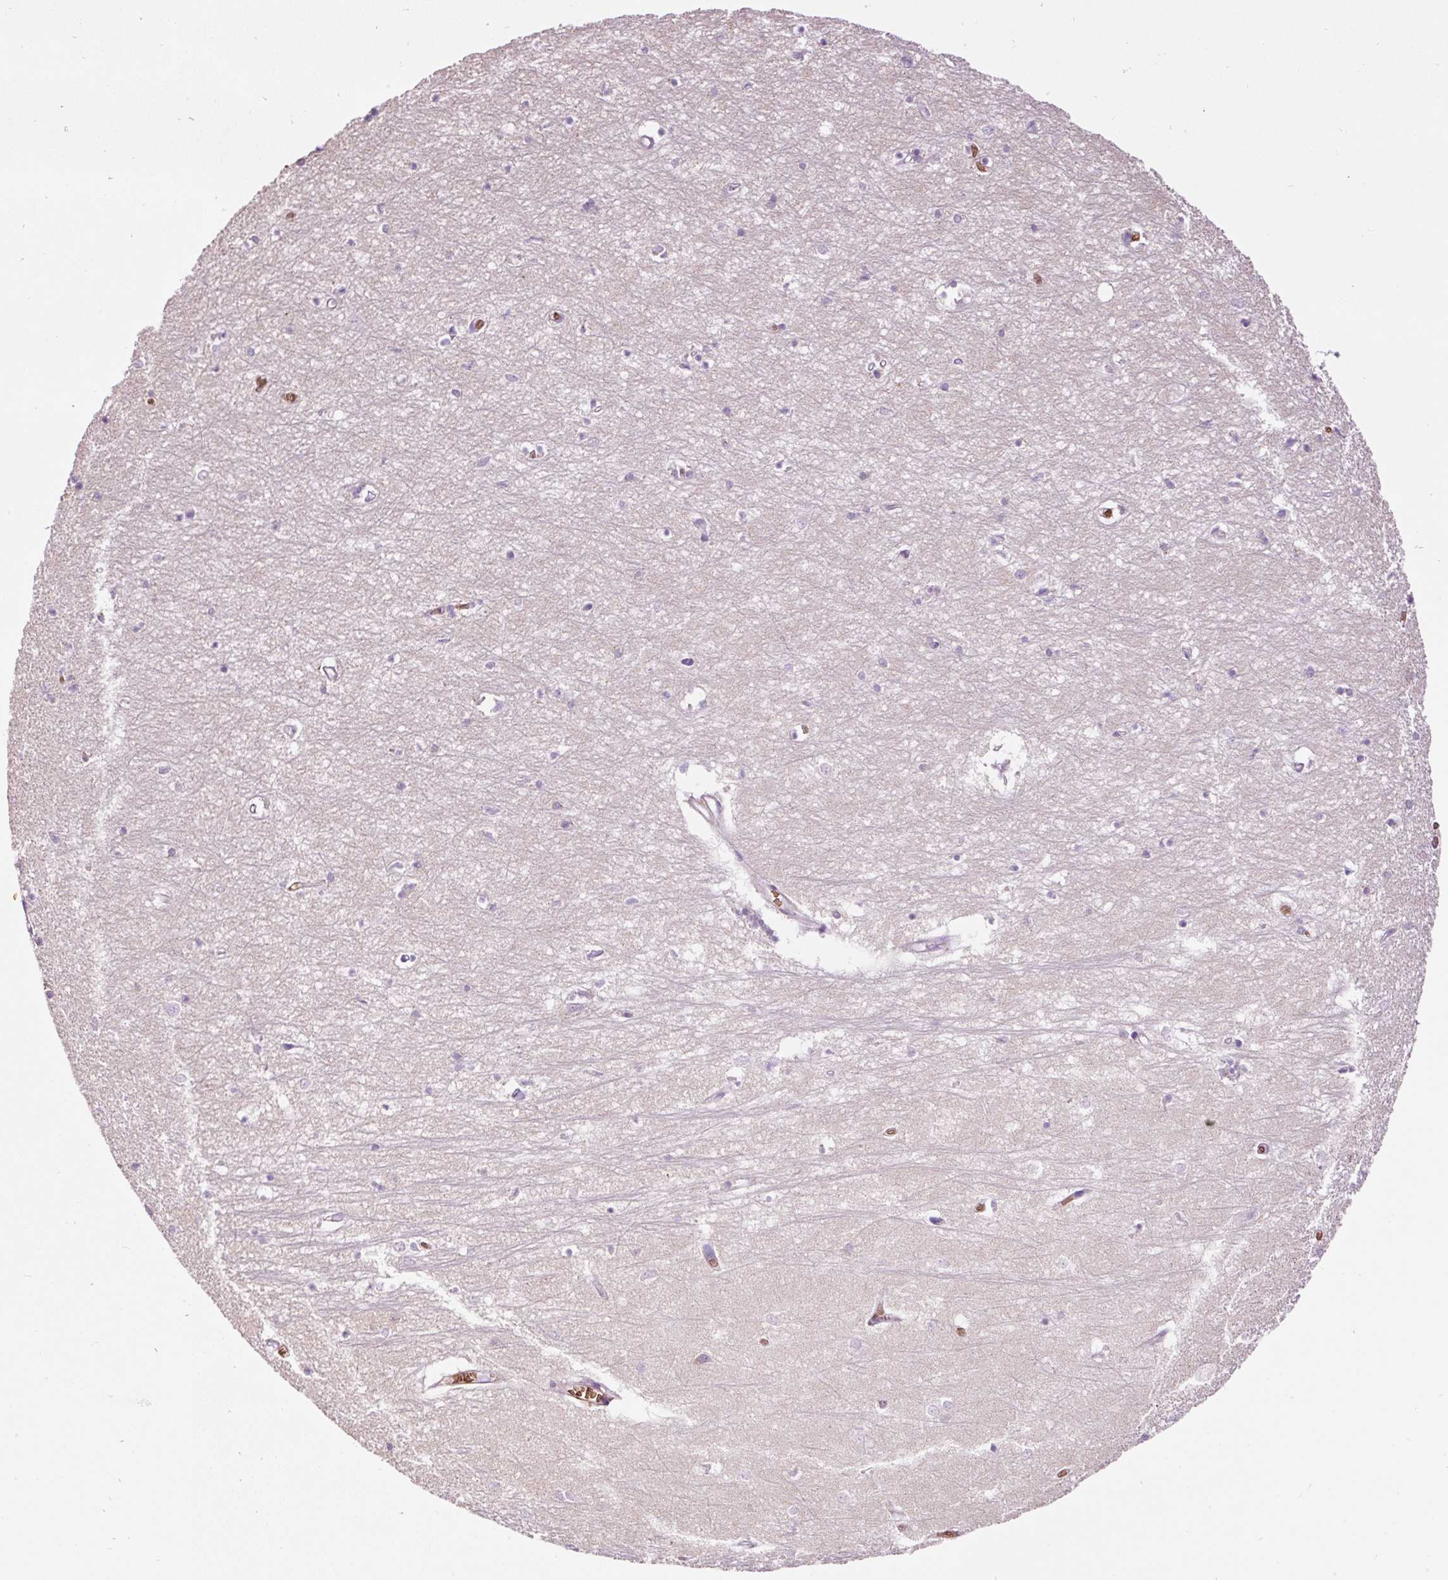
{"staining": {"intensity": "negative", "quantity": "none", "location": "none"}, "tissue": "hippocampus", "cell_type": "Glial cells", "image_type": "normal", "snomed": [{"axis": "morphology", "description": "Normal tissue, NOS"}, {"axis": "topography", "description": "Hippocampus"}], "caption": "Protein analysis of benign hippocampus reveals no significant staining in glial cells.", "gene": "PRRC2A", "patient": {"sex": "female", "age": 64}}